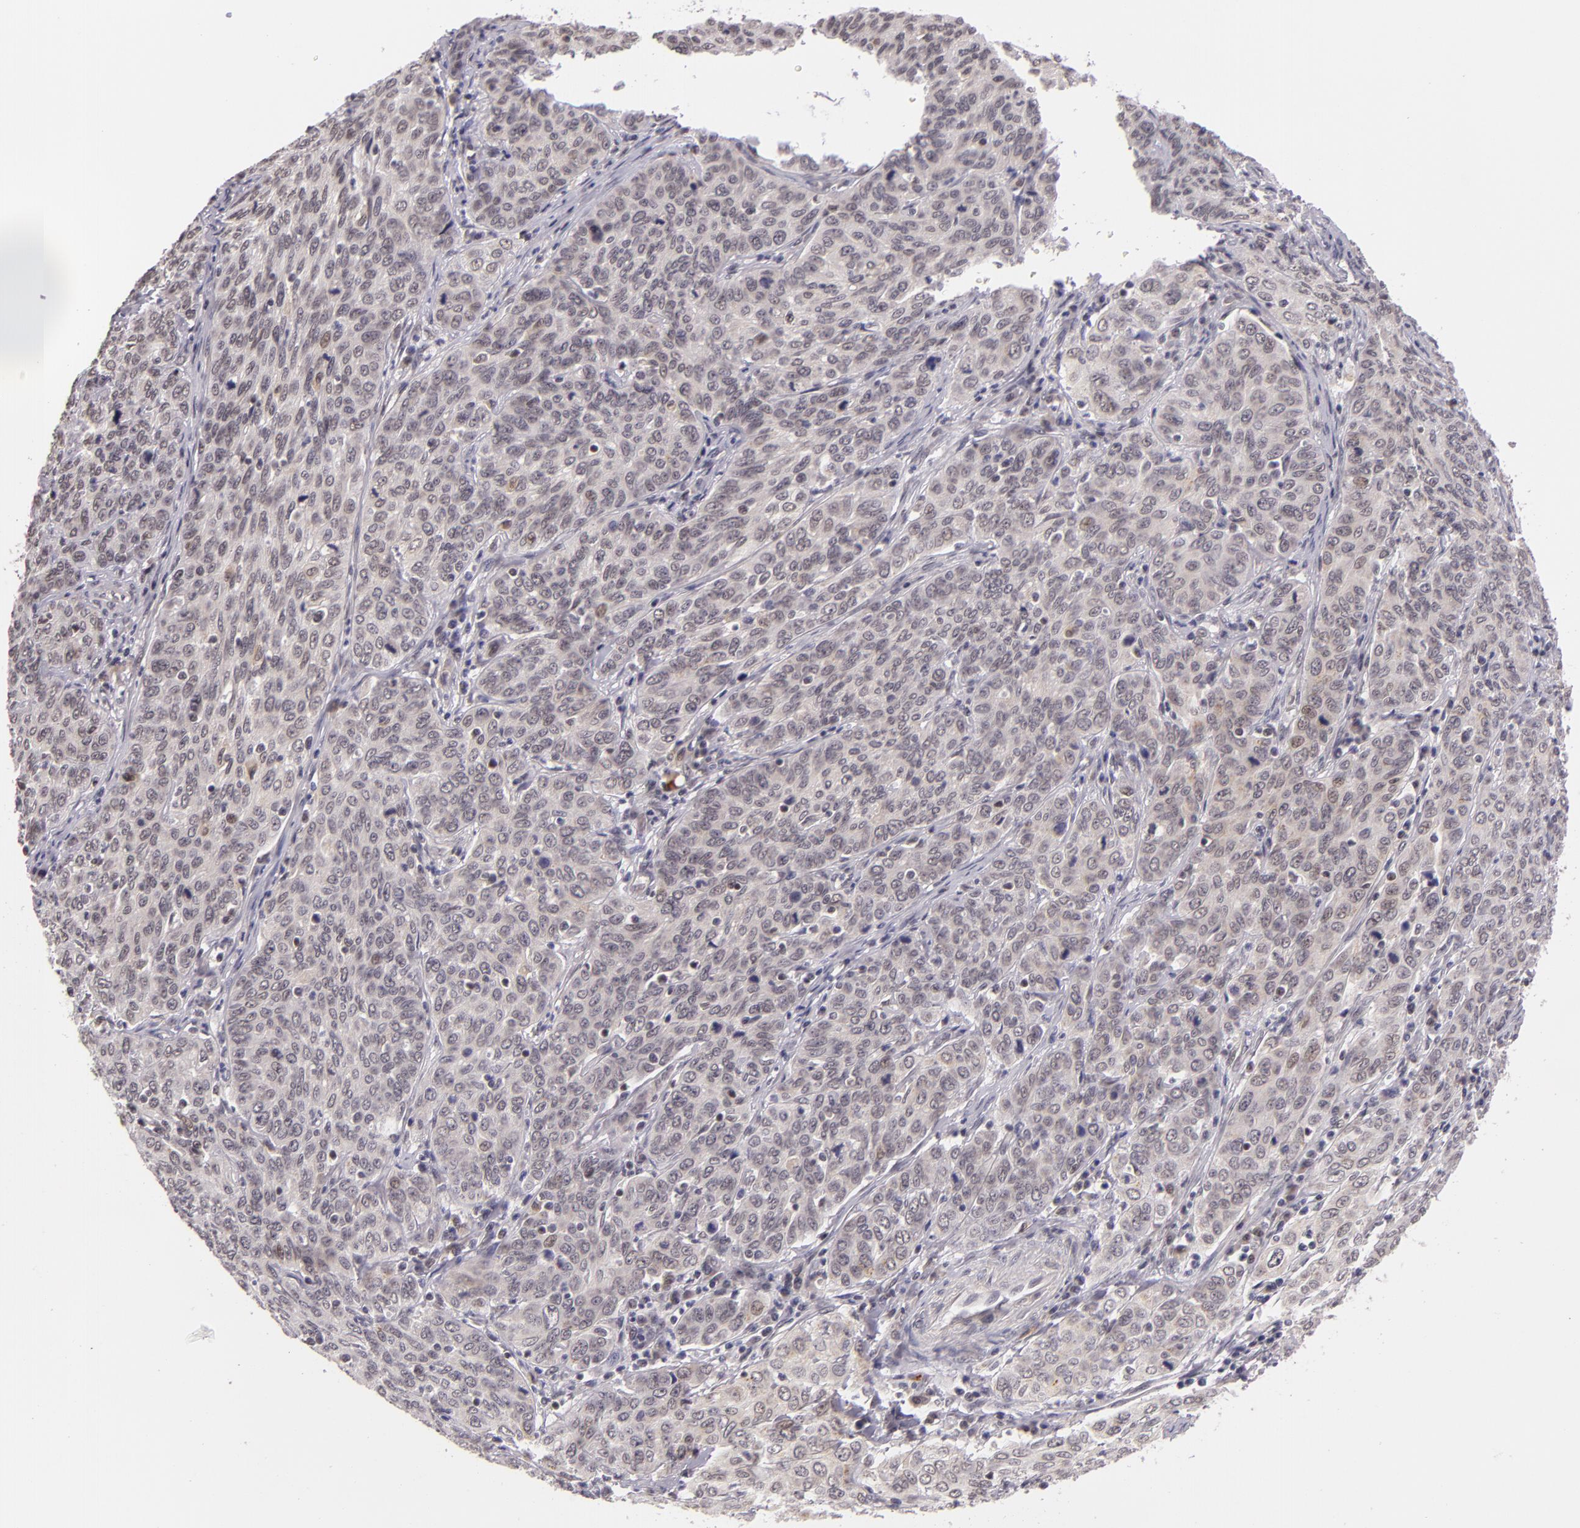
{"staining": {"intensity": "weak", "quantity": "<25%", "location": "nuclear"}, "tissue": "cervical cancer", "cell_type": "Tumor cells", "image_type": "cancer", "snomed": [{"axis": "morphology", "description": "Squamous cell carcinoma, NOS"}, {"axis": "topography", "description": "Cervix"}], "caption": "Tumor cells show no significant protein positivity in squamous cell carcinoma (cervical).", "gene": "ALX1", "patient": {"sex": "female", "age": 38}}